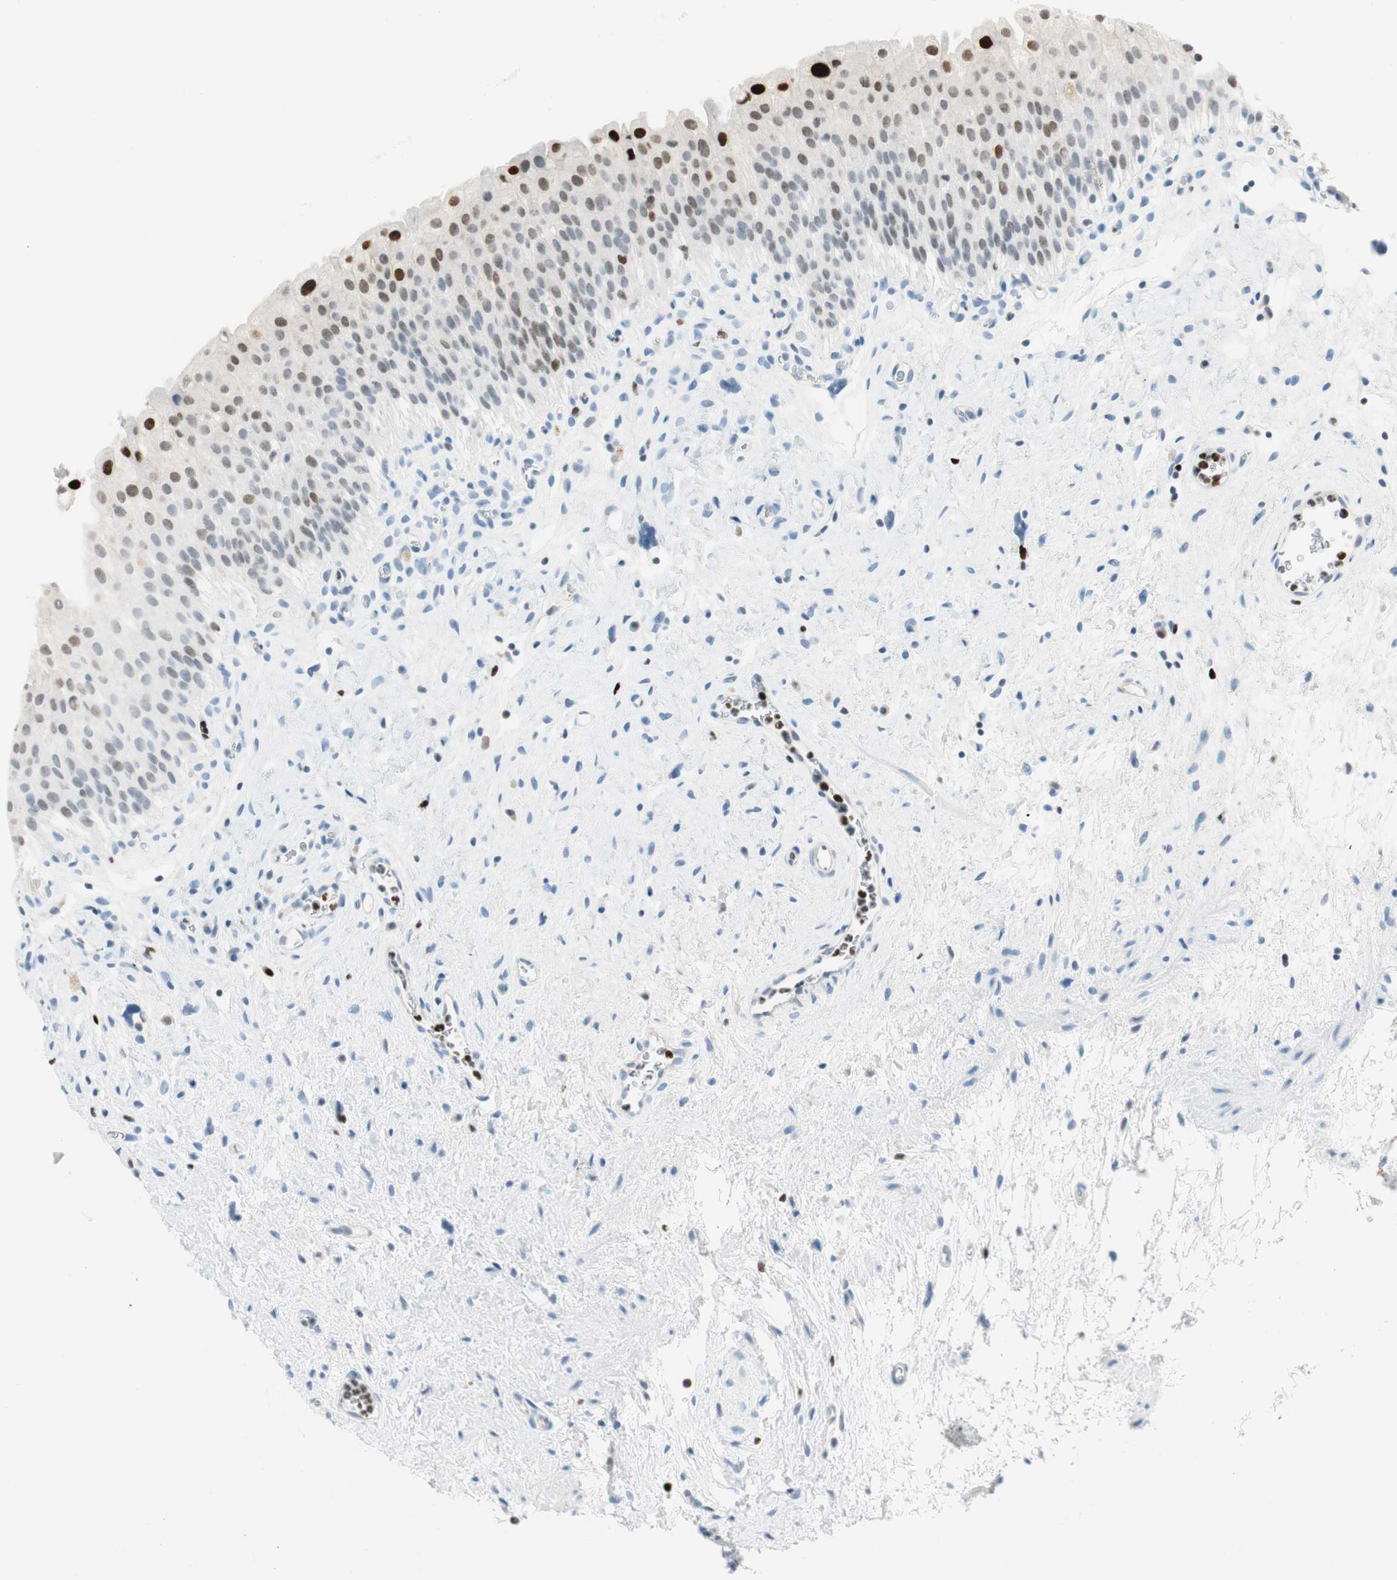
{"staining": {"intensity": "moderate", "quantity": ">75%", "location": "cytoplasmic/membranous"}, "tissue": "urinary bladder", "cell_type": "Urothelial cells", "image_type": "normal", "snomed": [{"axis": "morphology", "description": "Normal tissue, NOS"}, {"axis": "morphology", "description": "Urothelial carcinoma, High grade"}, {"axis": "topography", "description": "Urinary bladder"}], "caption": "Moderate cytoplasmic/membranous protein staining is appreciated in approximately >75% of urothelial cells in urinary bladder. (brown staining indicates protein expression, while blue staining denotes nuclei).", "gene": "EZH2", "patient": {"sex": "male", "age": 46}}